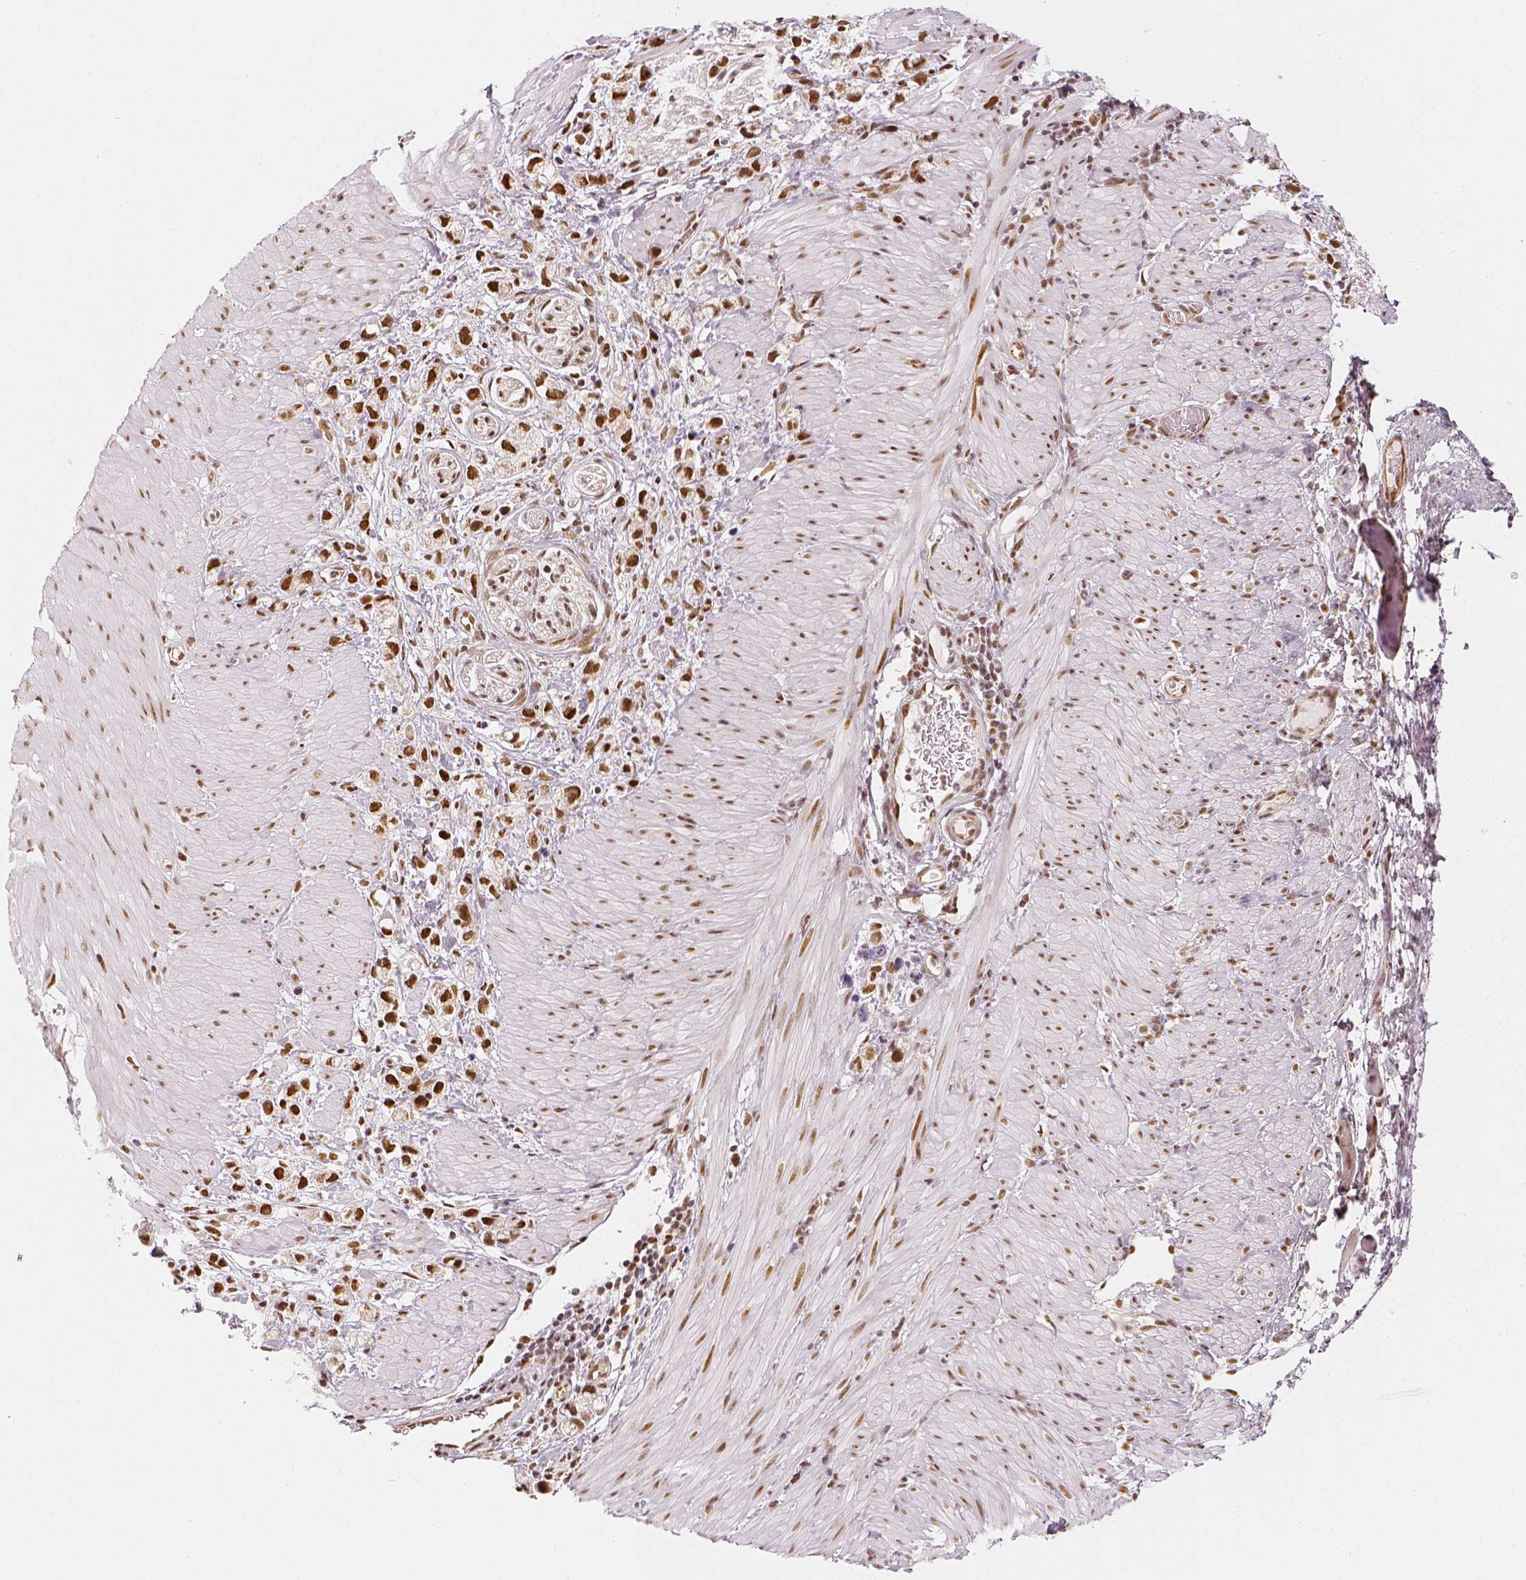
{"staining": {"intensity": "moderate", "quantity": ">75%", "location": "nuclear"}, "tissue": "stomach cancer", "cell_type": "Tumor cells", "image_type": "cancer", "snomed": [{"axis": "morphology", "description": "Adenocarcinoma, NOS"}, {"axis": "topography", "description": "Stomach"}], "caption": "Immunohistochemical staining of adenocarcinoma (stomach) shows medium levels of moderate nuclear staining in approximately >75% of tumor cells.", "gene": "KDM5B", "patient": {"sex": "female", "age": 59}}